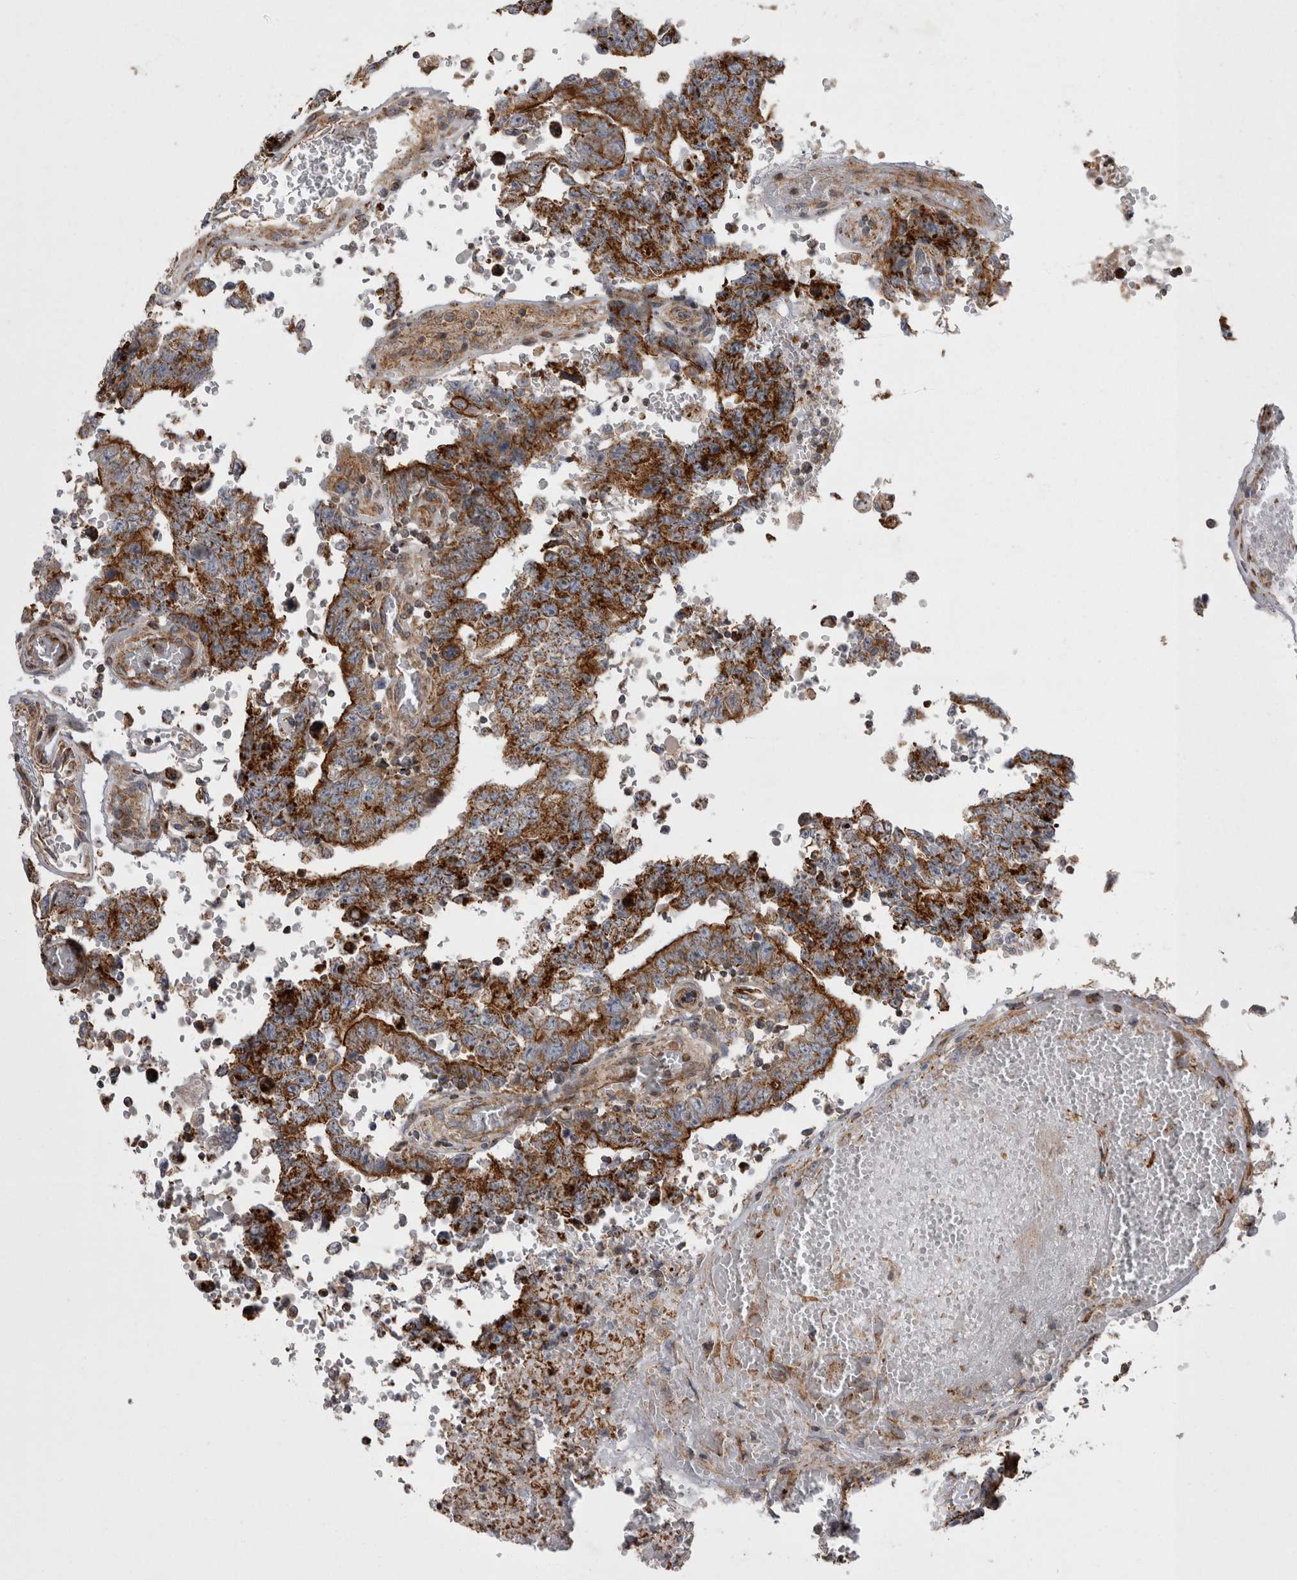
{"staining": {"intensity": "strong", "quantity": ">75%", "location": "cytoplasmic/membranous"}, "tissue": "testis cancer", "cell_type": "Tumor cells", "image_type": "cancer", "snomed": [{"axis": "morphology", "description": "Carcinoma, Embryonal, NOS"}, {"axis": "topography", "description": "Testis"}], "caption": "Immunohistochemical staining of human testis embryonal carcinoma reveals high levels of strong cytoplasmic/membranous protein staining in approximately >75% of tumor cells.", "gene": "TSPOAP1", "patient": {"sex": "male", "age": 26}}